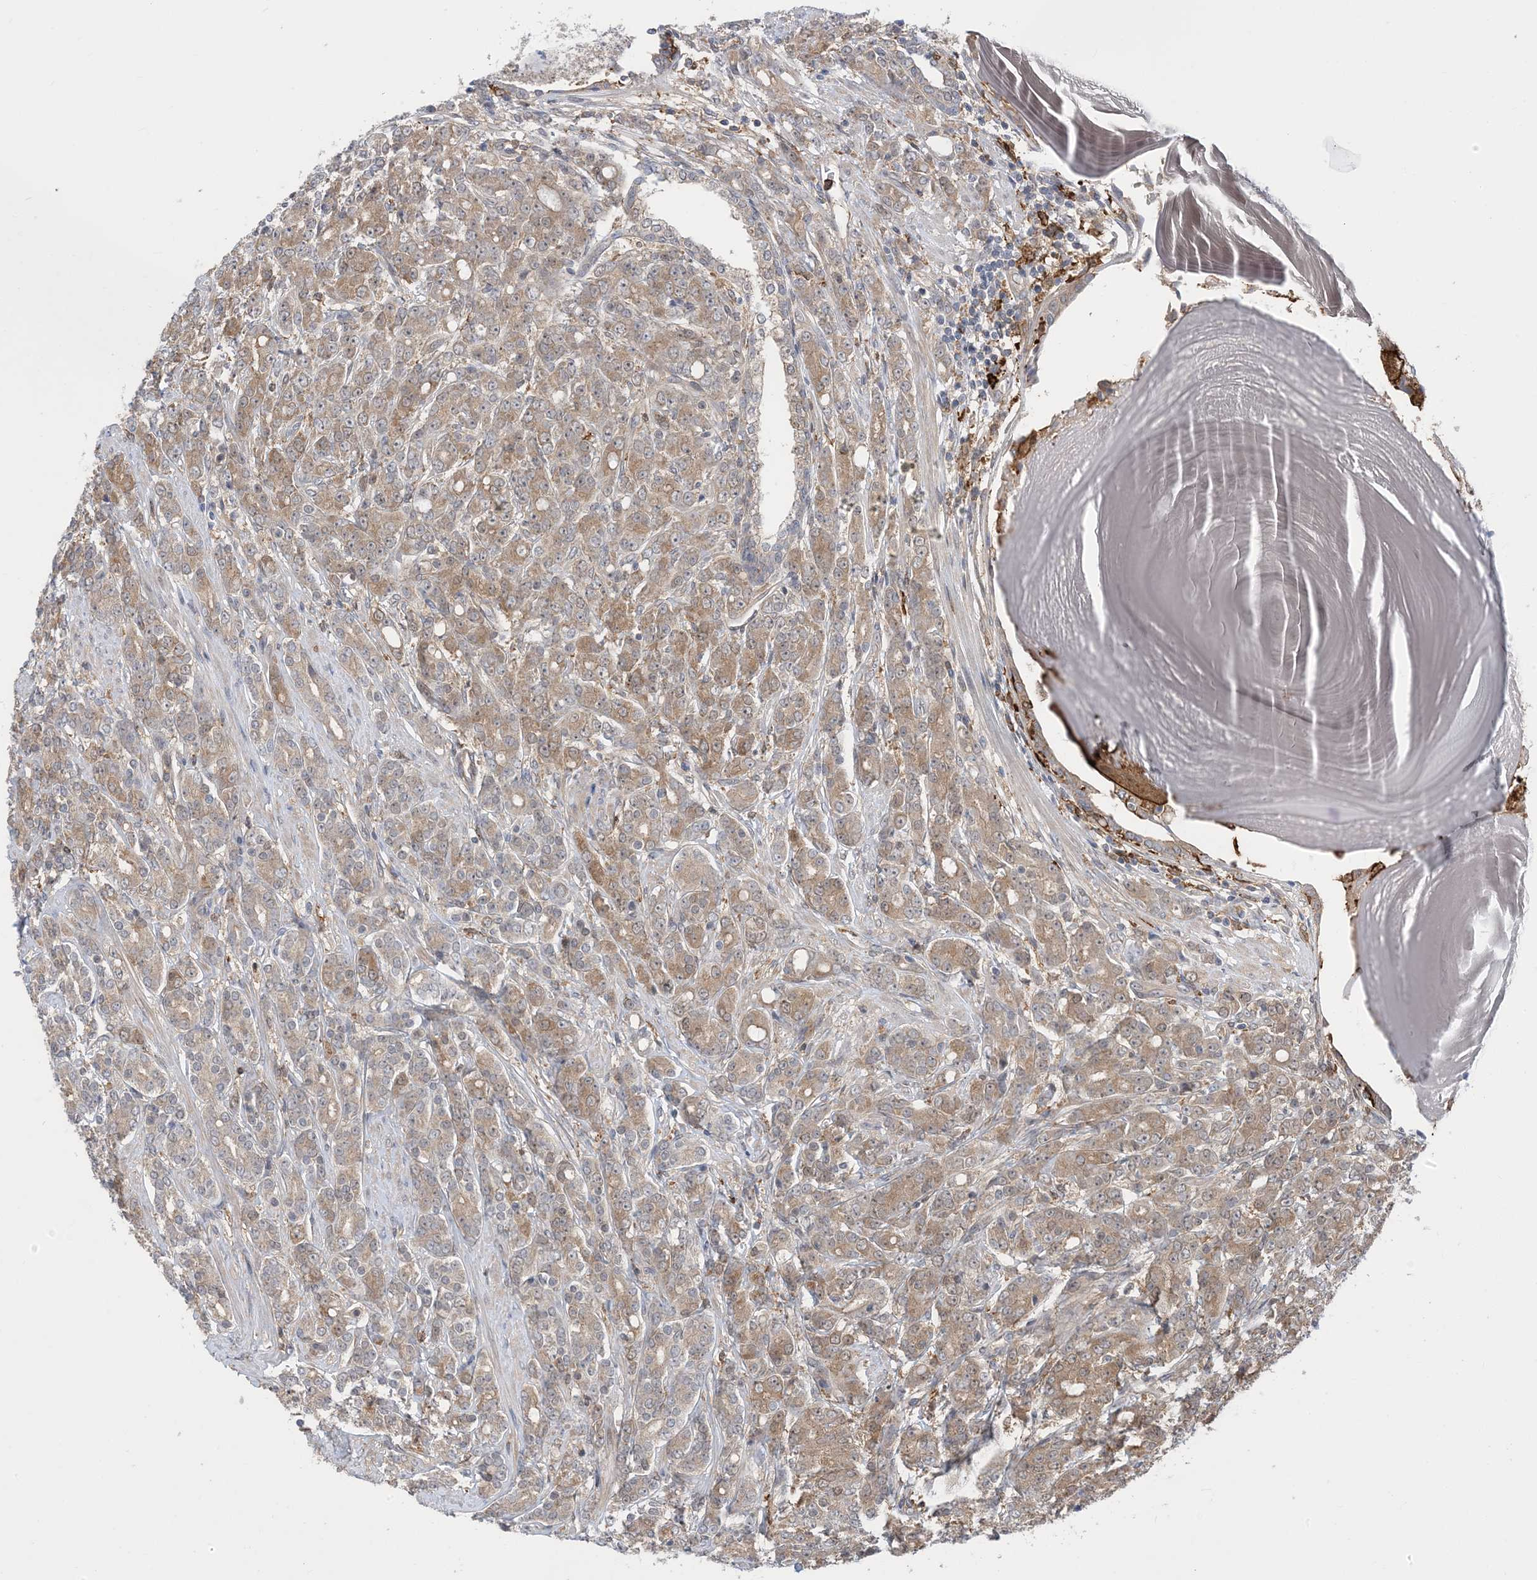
{"staining": {"intensity": "moderate", "quantity": ">75%", "location": "cytoplasmic/membranous"}, "tissue": "prostate cancer", "cell_type": "Tumor cells", "image_type": "cancer", "snomed": [{"axis": "morphology", "description": "Adenocarcinoma, High grade"}, {"axis": "topography", "description": "Prostate"}], "caption": "The immunohistochemical stain labels moderate cytoplasmic/membranous expression in tumor cells of prostate adenocarcinoma (high-grade) tissue.", "gene": "HS1BP3", "patient": {"sex": "male", "age": 62}}